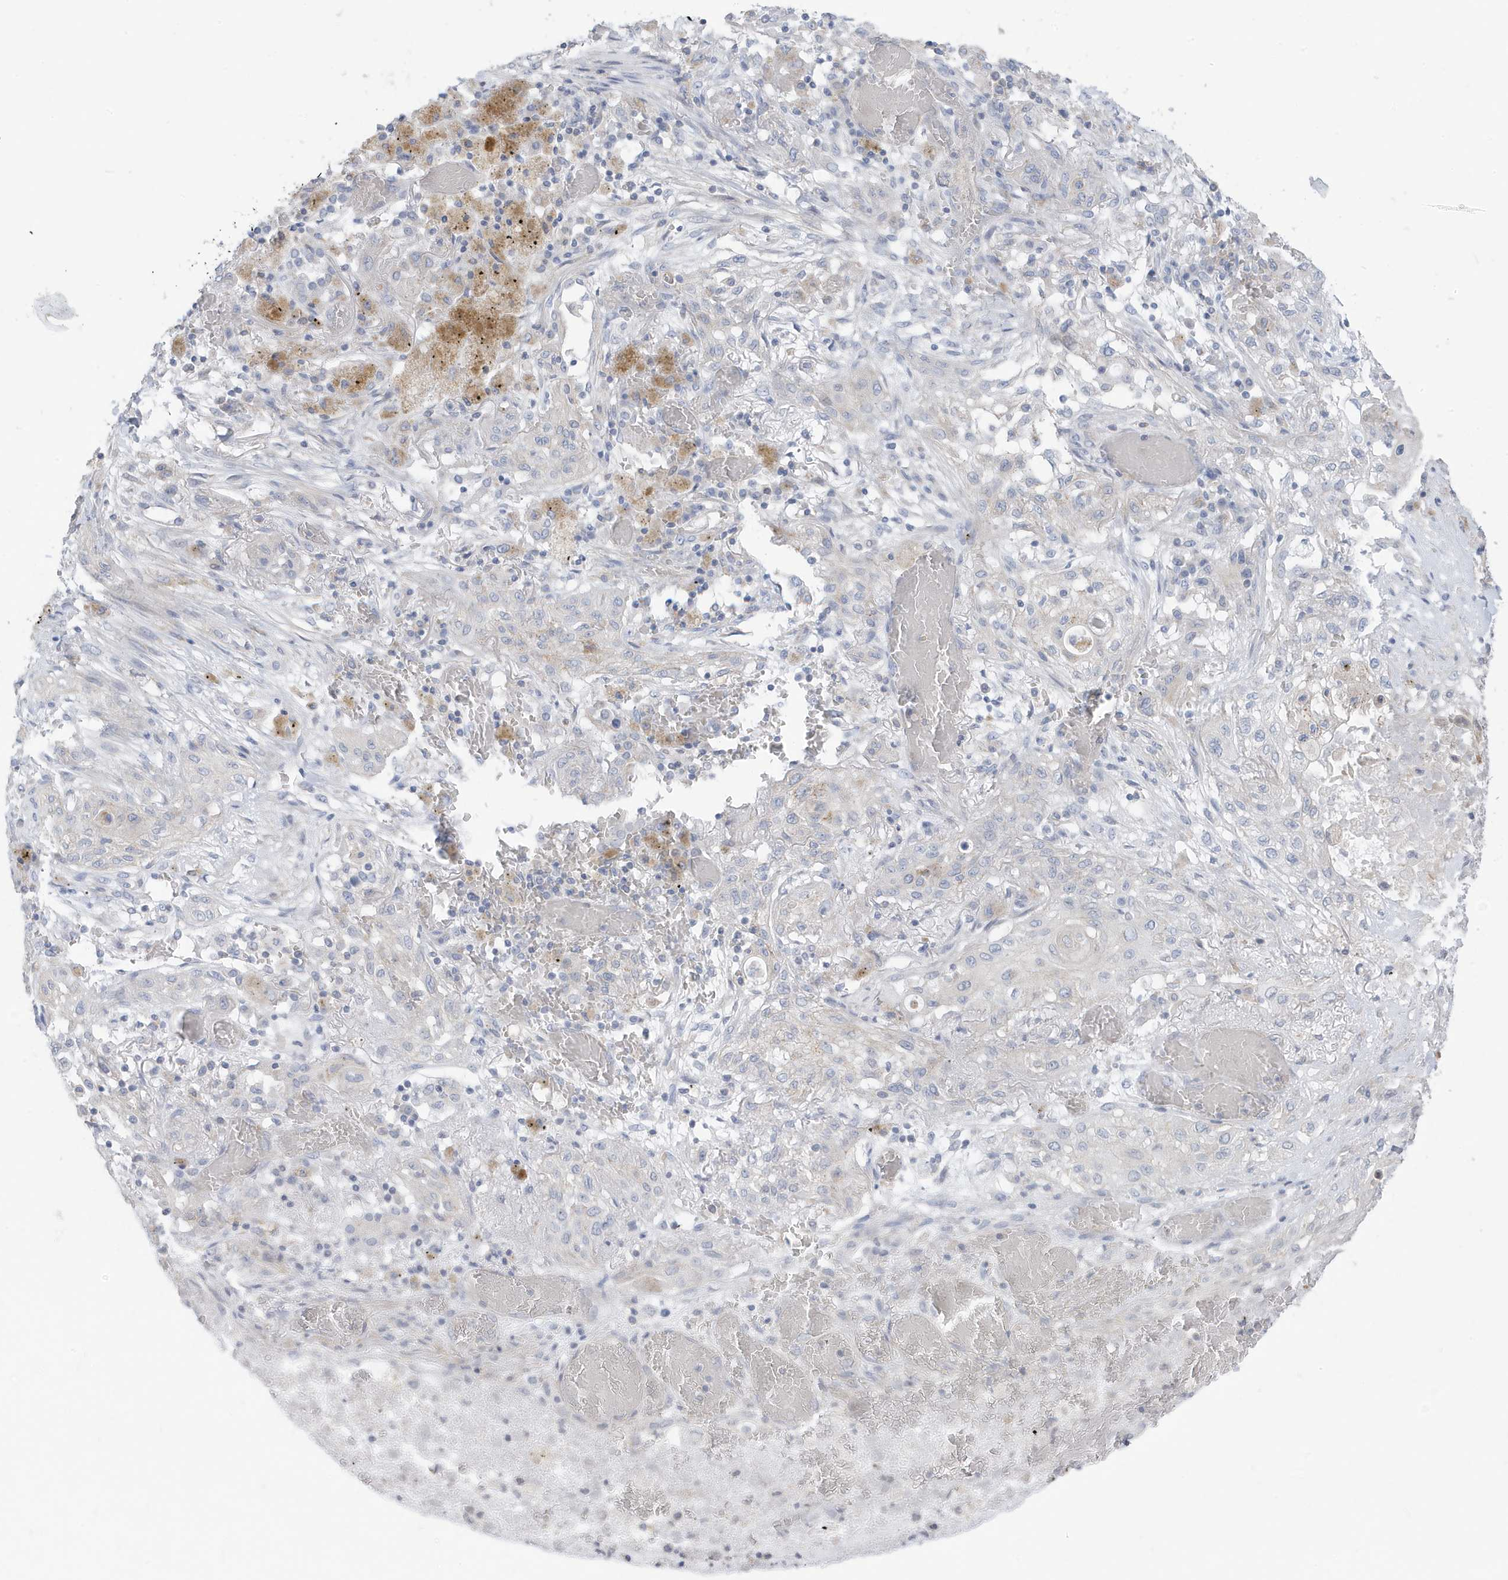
{"staining": {"intensity": "negative", "quantity": "none", "location": "none"}, "tissue": "lung cancer", "cell_type": "Tumor cells", "image_type": "cancer", "snomed": [{"axis": "morphology", "description": "Squamous cell carcinoma, NOS"}, {"axis": "topography", "description": "Lung"}], "caption": "Tumor cells are negative for brown protein staining in lung squamous cell carcinoma.", "gene": "ATP13A5", "patient": {"sex": "female", "age": 47}}